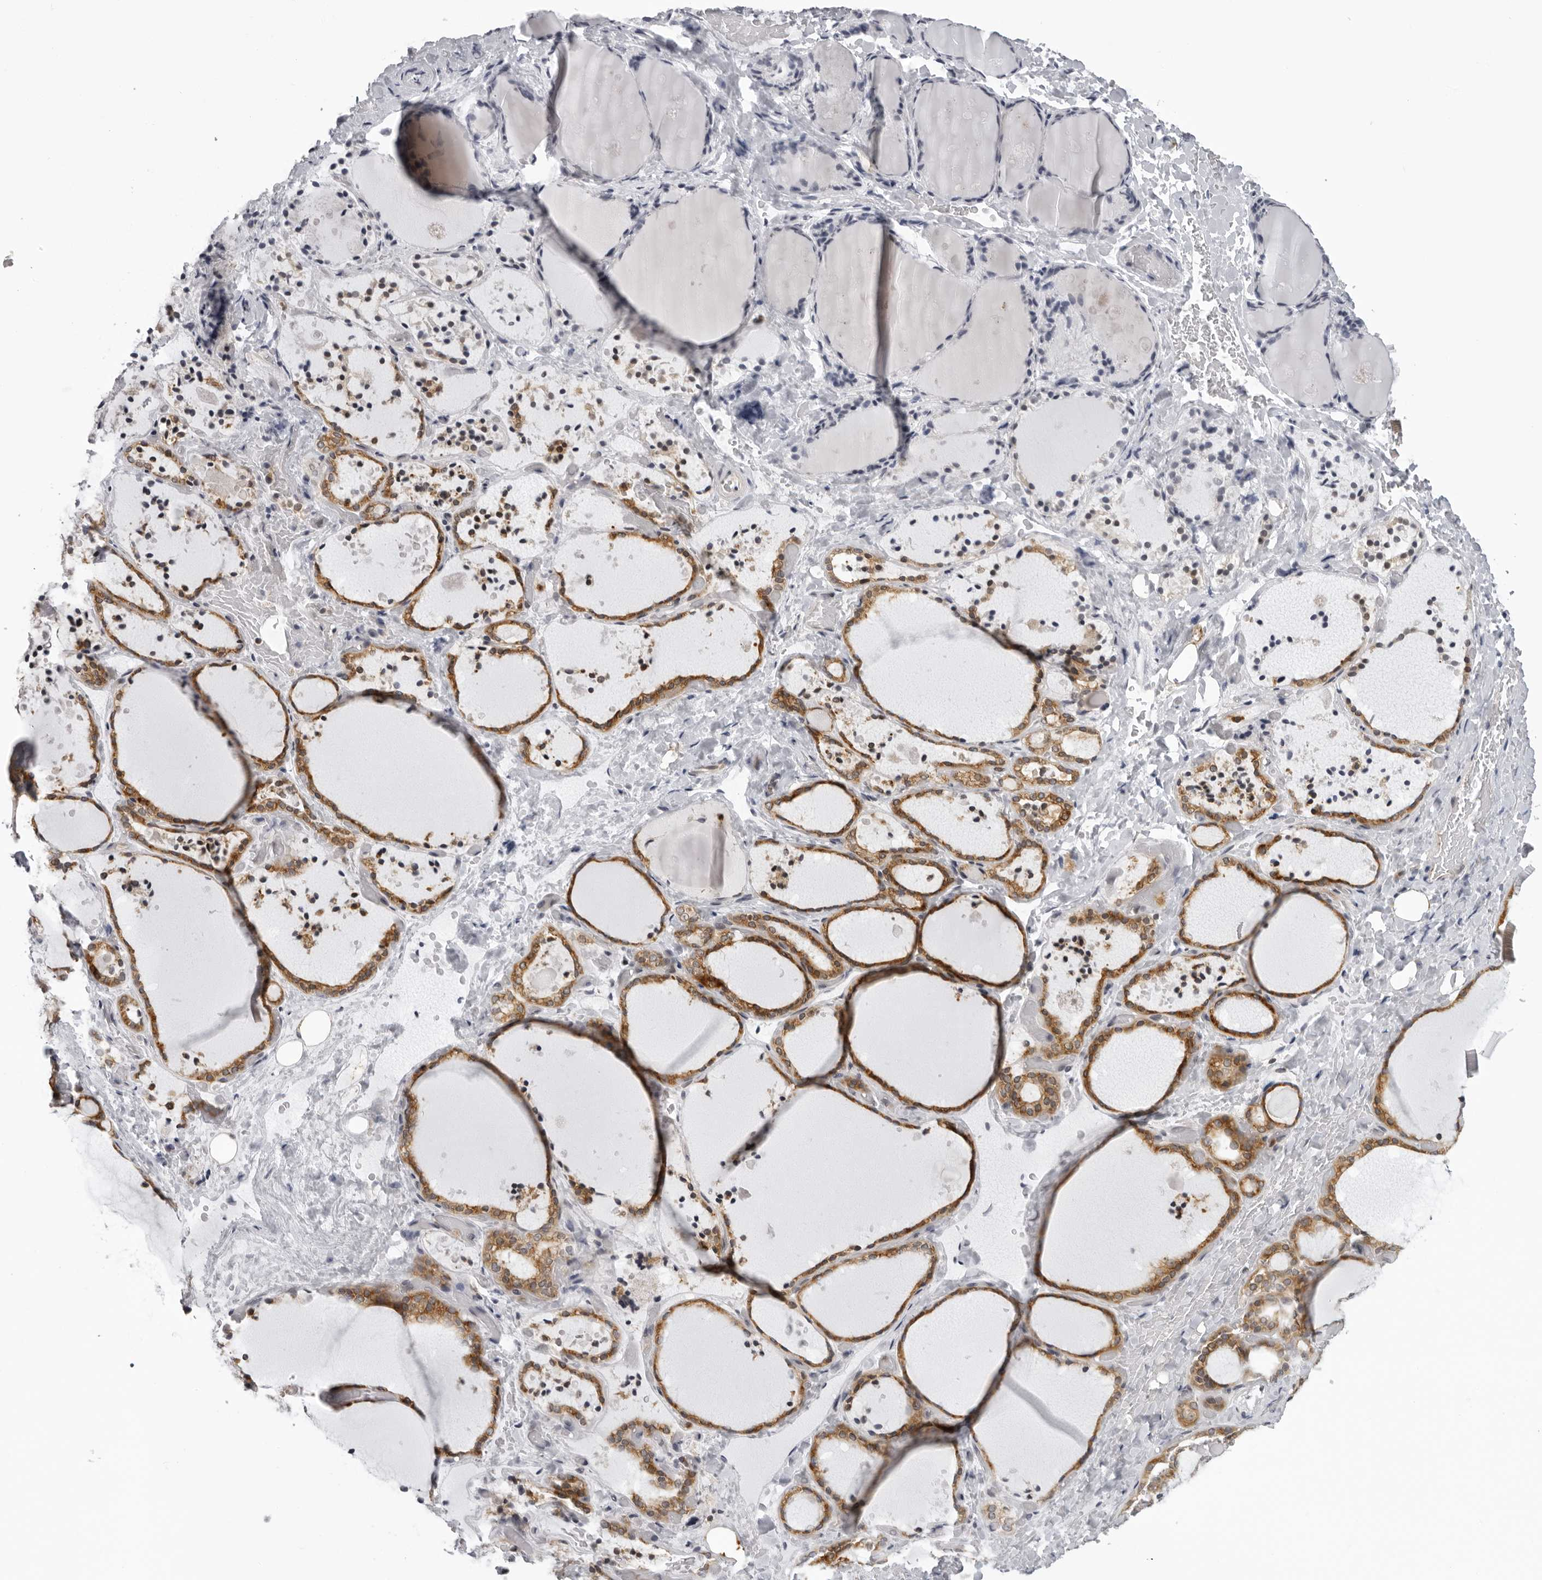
{"staining": {"intensity": "moderate", "quantity": ">75%", "location": "cytoplasmic/membranous"}, "tissue": "thyroid gland", "cell_type": "Glandular cells", "image_type": "normal", "snomed": [{"axis": "morphology", "description": "Normal tissue, NOS"}, {"axis": "topography", "description": "Thyroid gland"}], "caption": "A histopathology image of thyroid gland stained for a protein exhibits moderate cytoplasmic/membranous brown staining in glandular cells.", "gene": "MRPS15", "patient": {"sex": "female", "age": 44}}